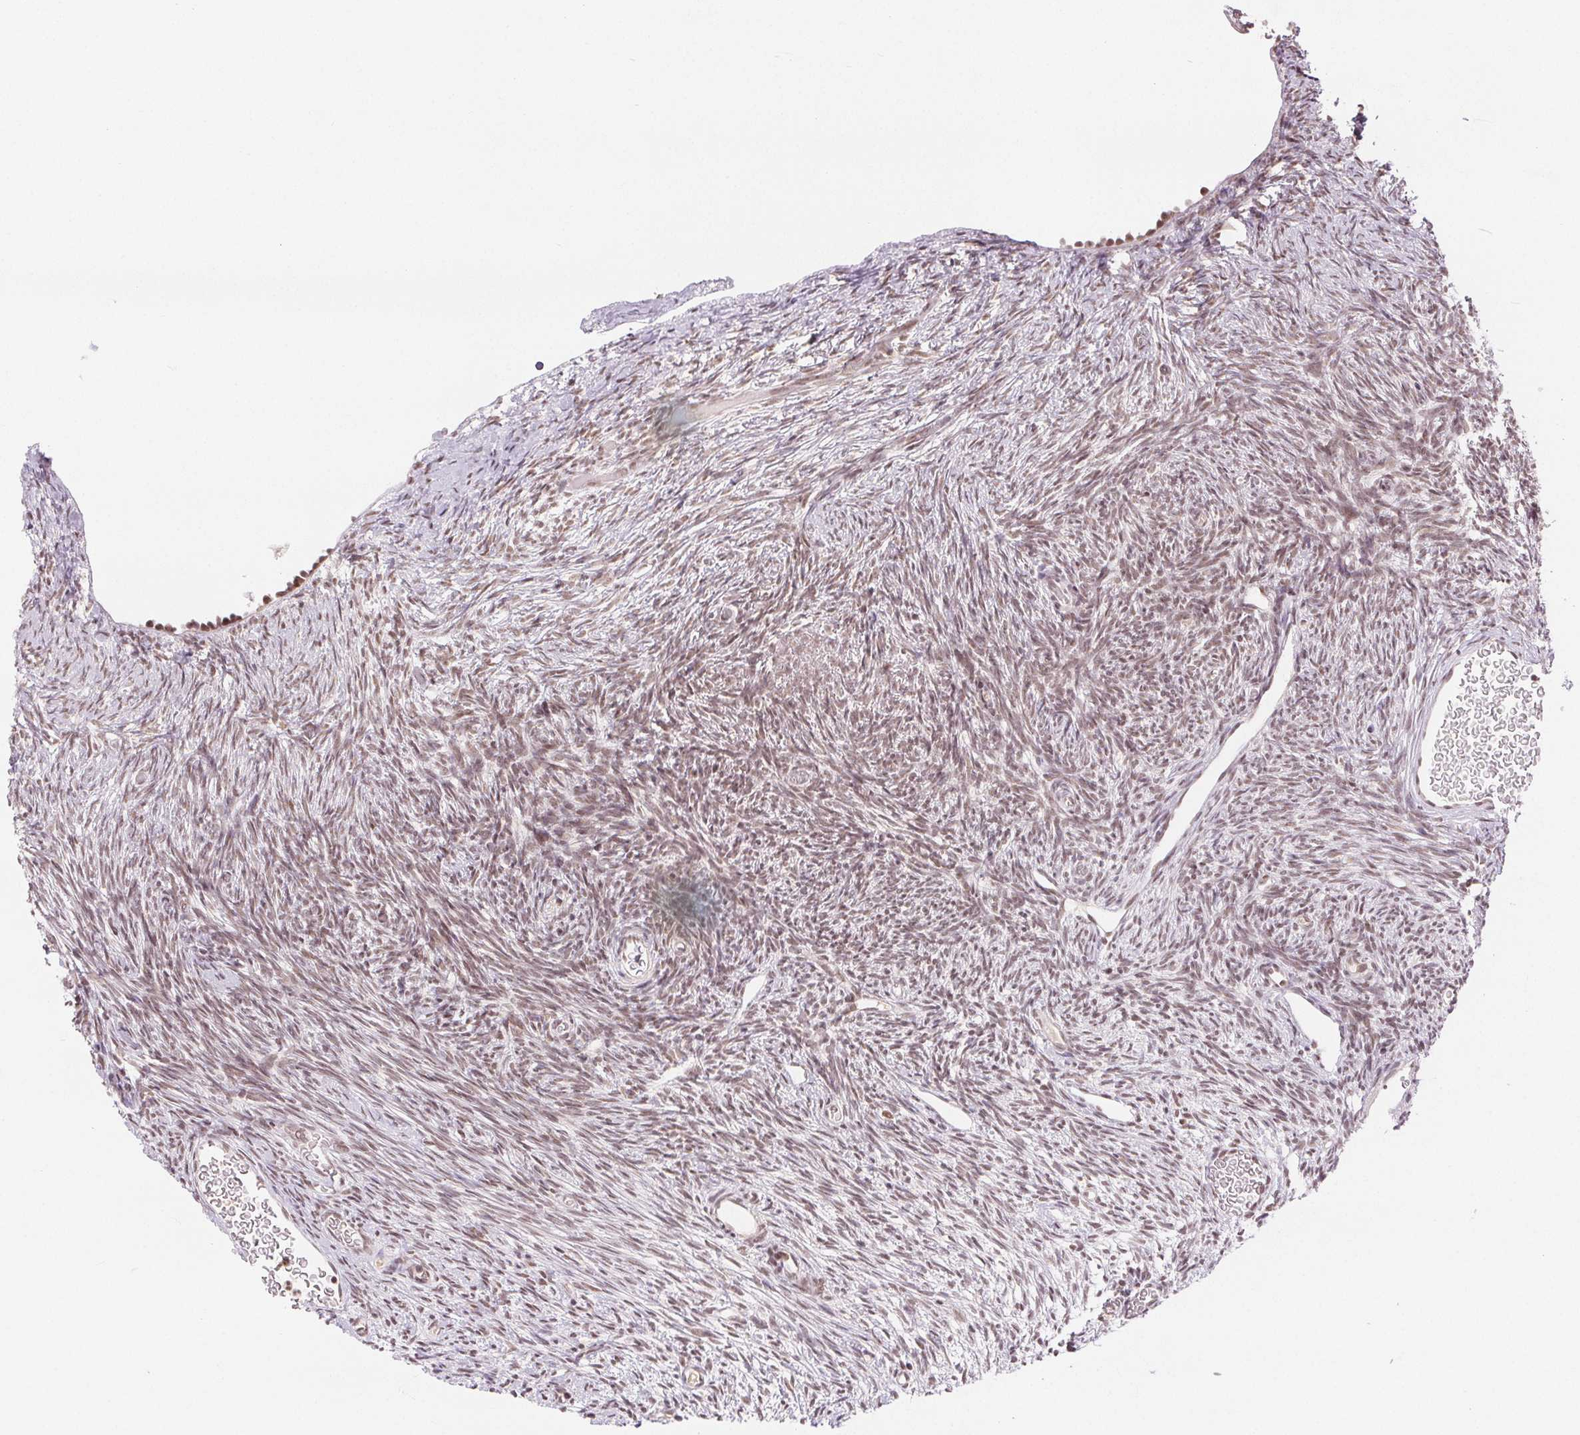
{"staining": {"intensity": "negative", "quantity": "none", "location": "none"}, "tissue": "ovary", "cell_type": "Follicle cells", "image_type": "normal", "snomed": [{"axis": "morphology", "description": "Normal tissue, NOS"}, {"axis": "topography", "description": "Ovary"}], "caption": "High power microscopy histopathology image of an IHC histopathology image of unremarkable ovary, revealing no significant expression in follicle cells.", "gene": "DEK", "patient": {"sex": "female", "age": 39}}